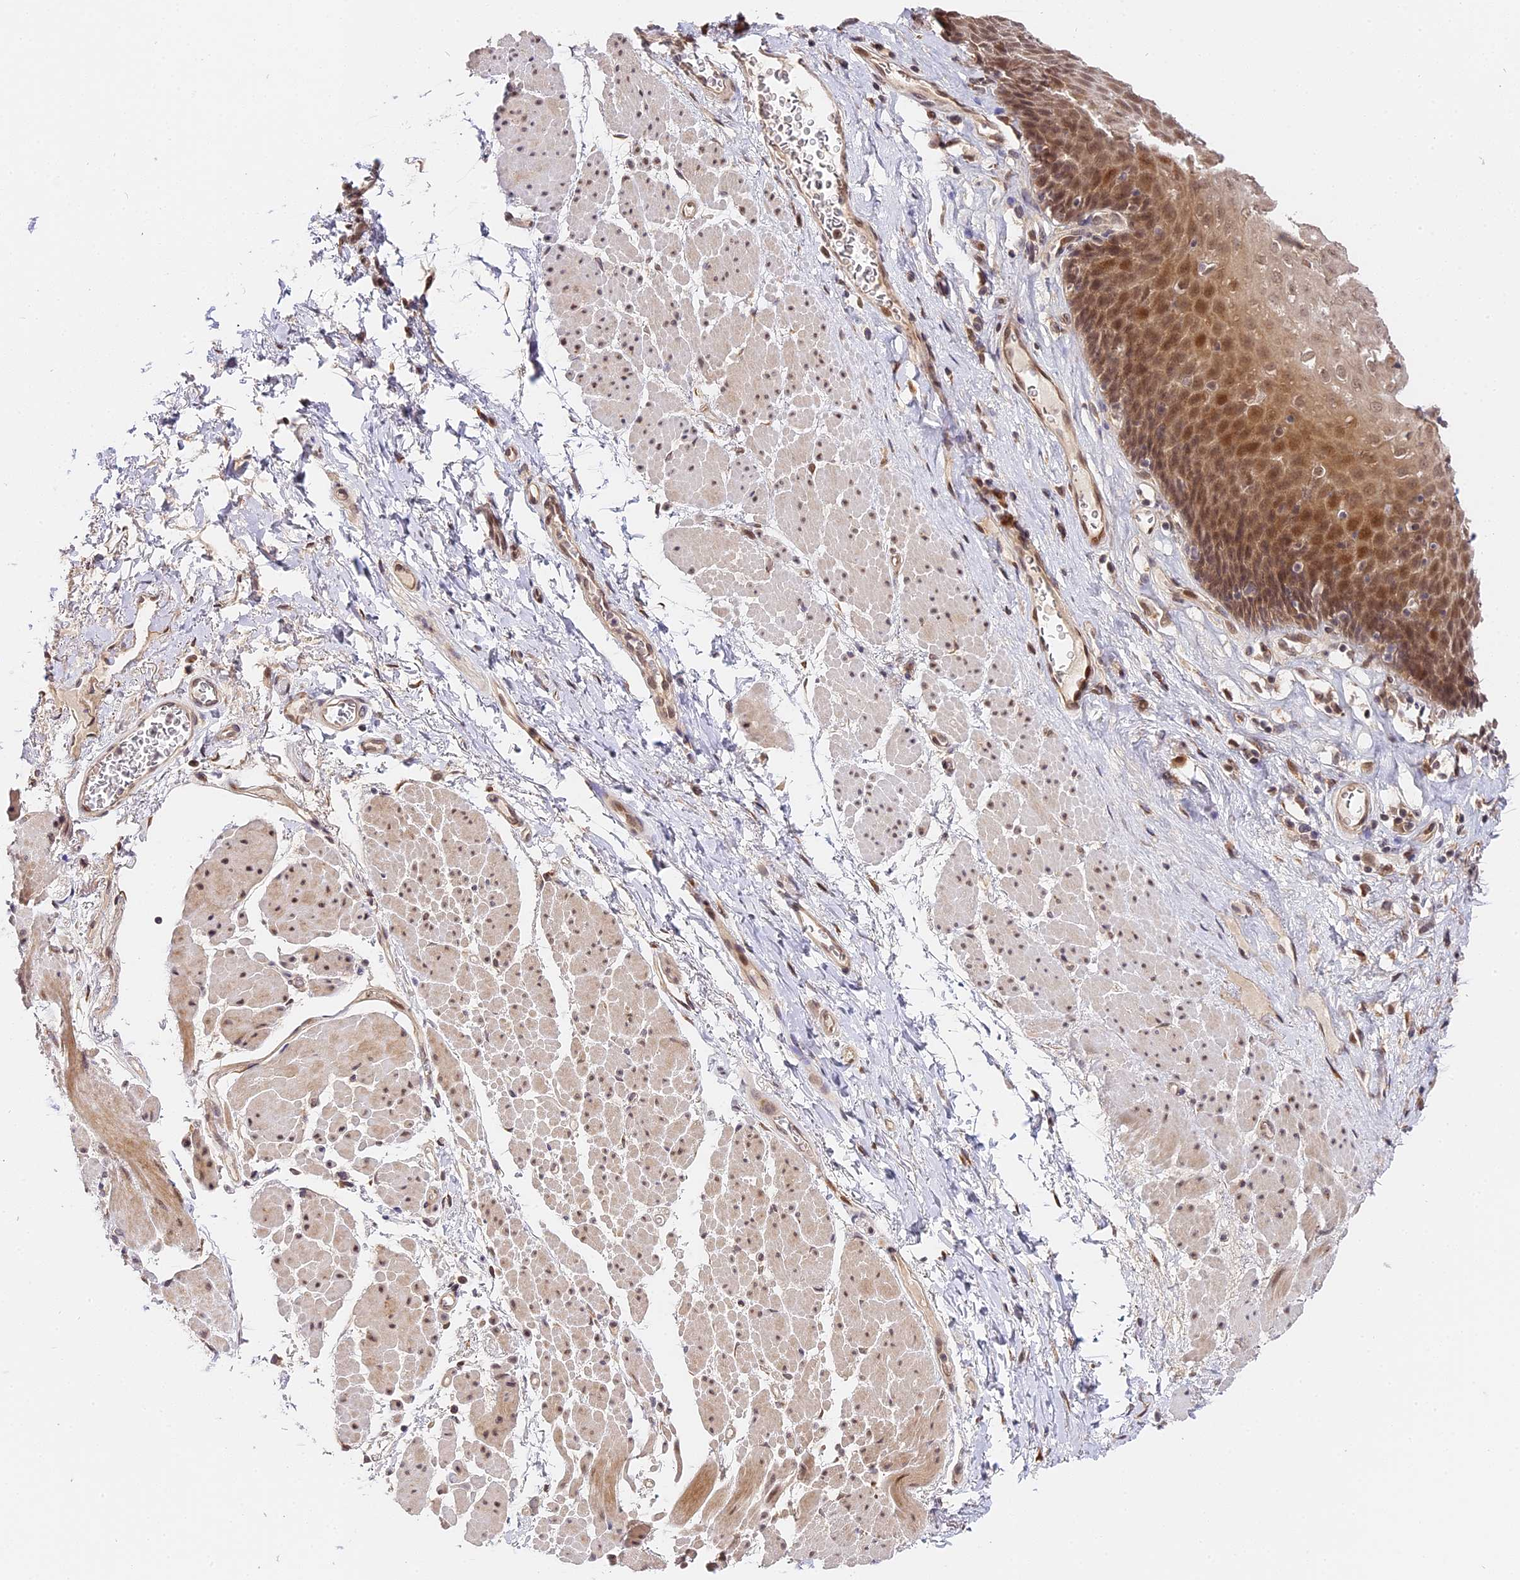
{"staining": {"intensity": "moderate", "quantity": ">75%", "location": "cytoplasmic/membranous,nuclear"}, "tissue": "esophagus", "cell_type": "Squamous epithelial cells", "image_type": "normal", "snomed": [{"axis": "morphology", "description": "Normal tissue, NOS"}, {"axis": "topography", "description": "Esophagus"}], "caption": "IHC of unremarkable esophagus reveals medium levels of moderate cytoplasmic/membranous,nuclear staining in about >75% of squamous epithelial cells.", "gene": "IMPACT", "patient": {"sex": "female", "age": 66}}